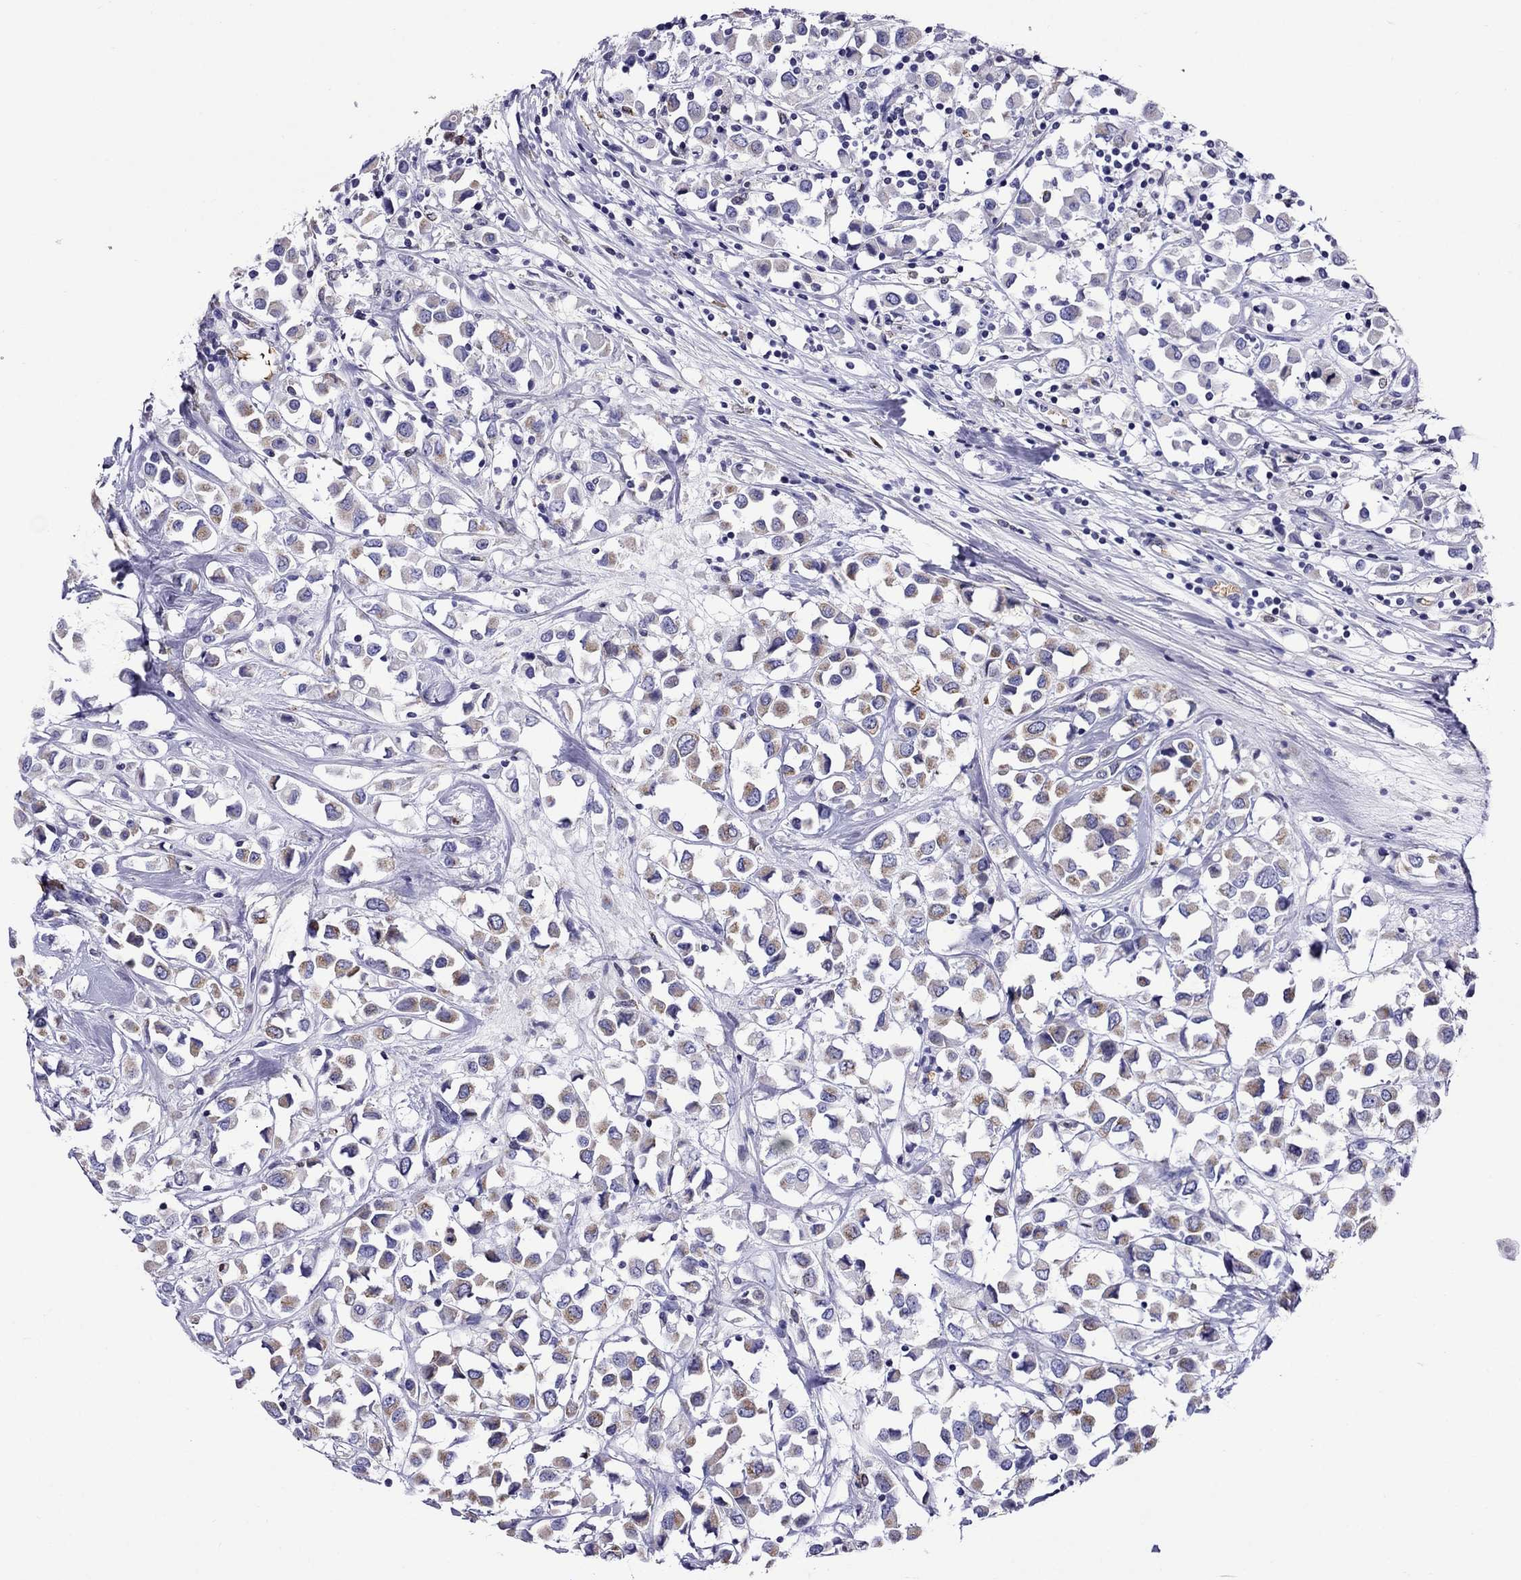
{"staining": {"intensity": "moderate", "quantity": "<25%", "location": "cytoplasmic/membranous"}, "tissue": "breast cancer", "cell_type": "Tumor cells", "image_type": "cancer", "snomed": [{"axis": "morphology", "description": "Duct carcinoma"}, {"axis": "topography", "description": "Breast"}], "caption": "Breast cancer stained with a brown dye shows moderate cytoplasmic/membranous positive expression in approximately <25% of tumor cells.", "gene": "SCG2", "patient": {"sex": "female", "age": 61}}